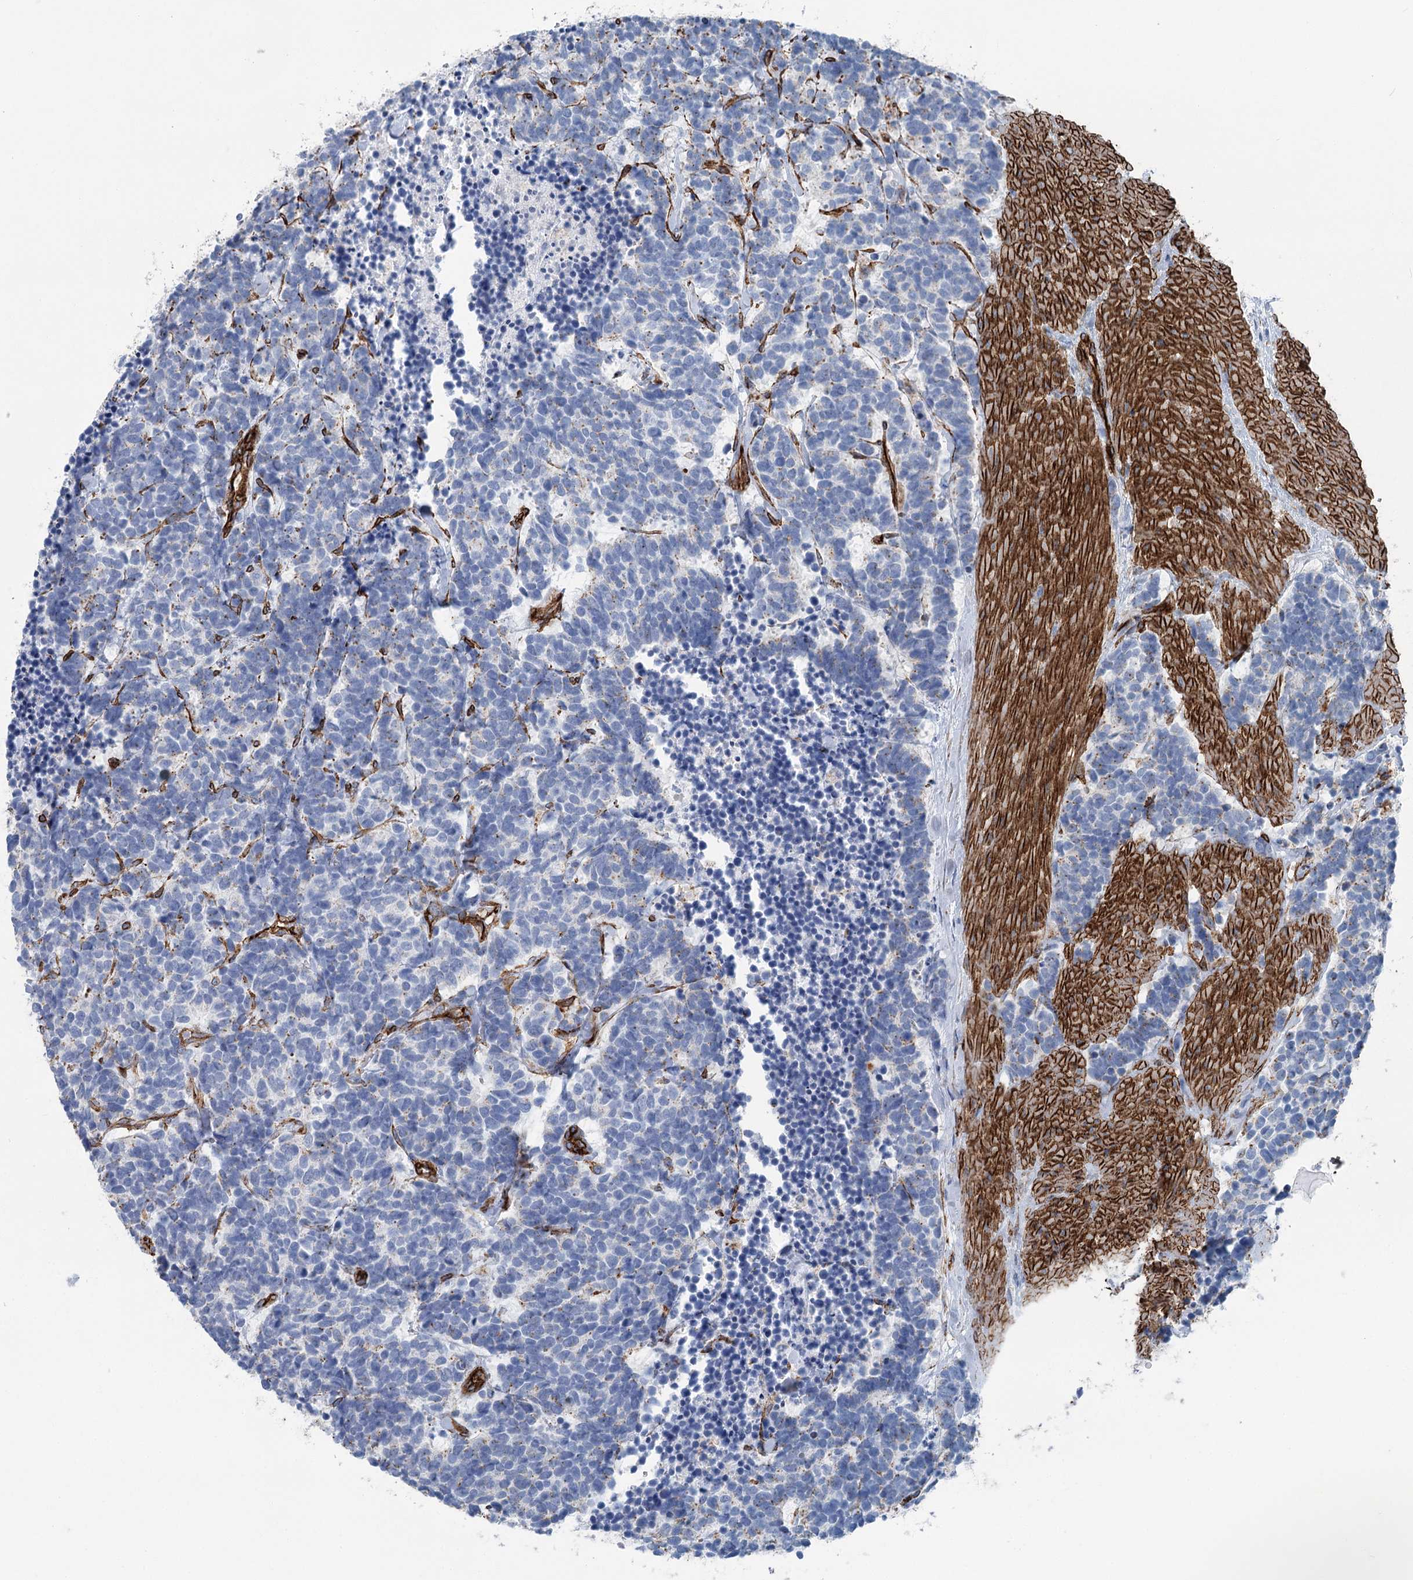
{"staining": {"intensity": "negative", "quantity": "none", "location": "none"}, "tissue": "carcinoid", "cell_type": "Tumor cells", "image_type": "cancer", "snomed": [{"axis": "morphology", "description": "Carcinoma, NOS"}, {"axis": "morphology", "description": "Carcinoid, malignant, NOS"}, {"axis": "topography", "description": "Urinary bladder"}], "caption": "The micrograph exhibits no significant positivity in tumor cells of carcinoid (malignant).", "gene": "IQSEC1", "patient": {"sex": "male", "age": 57}}